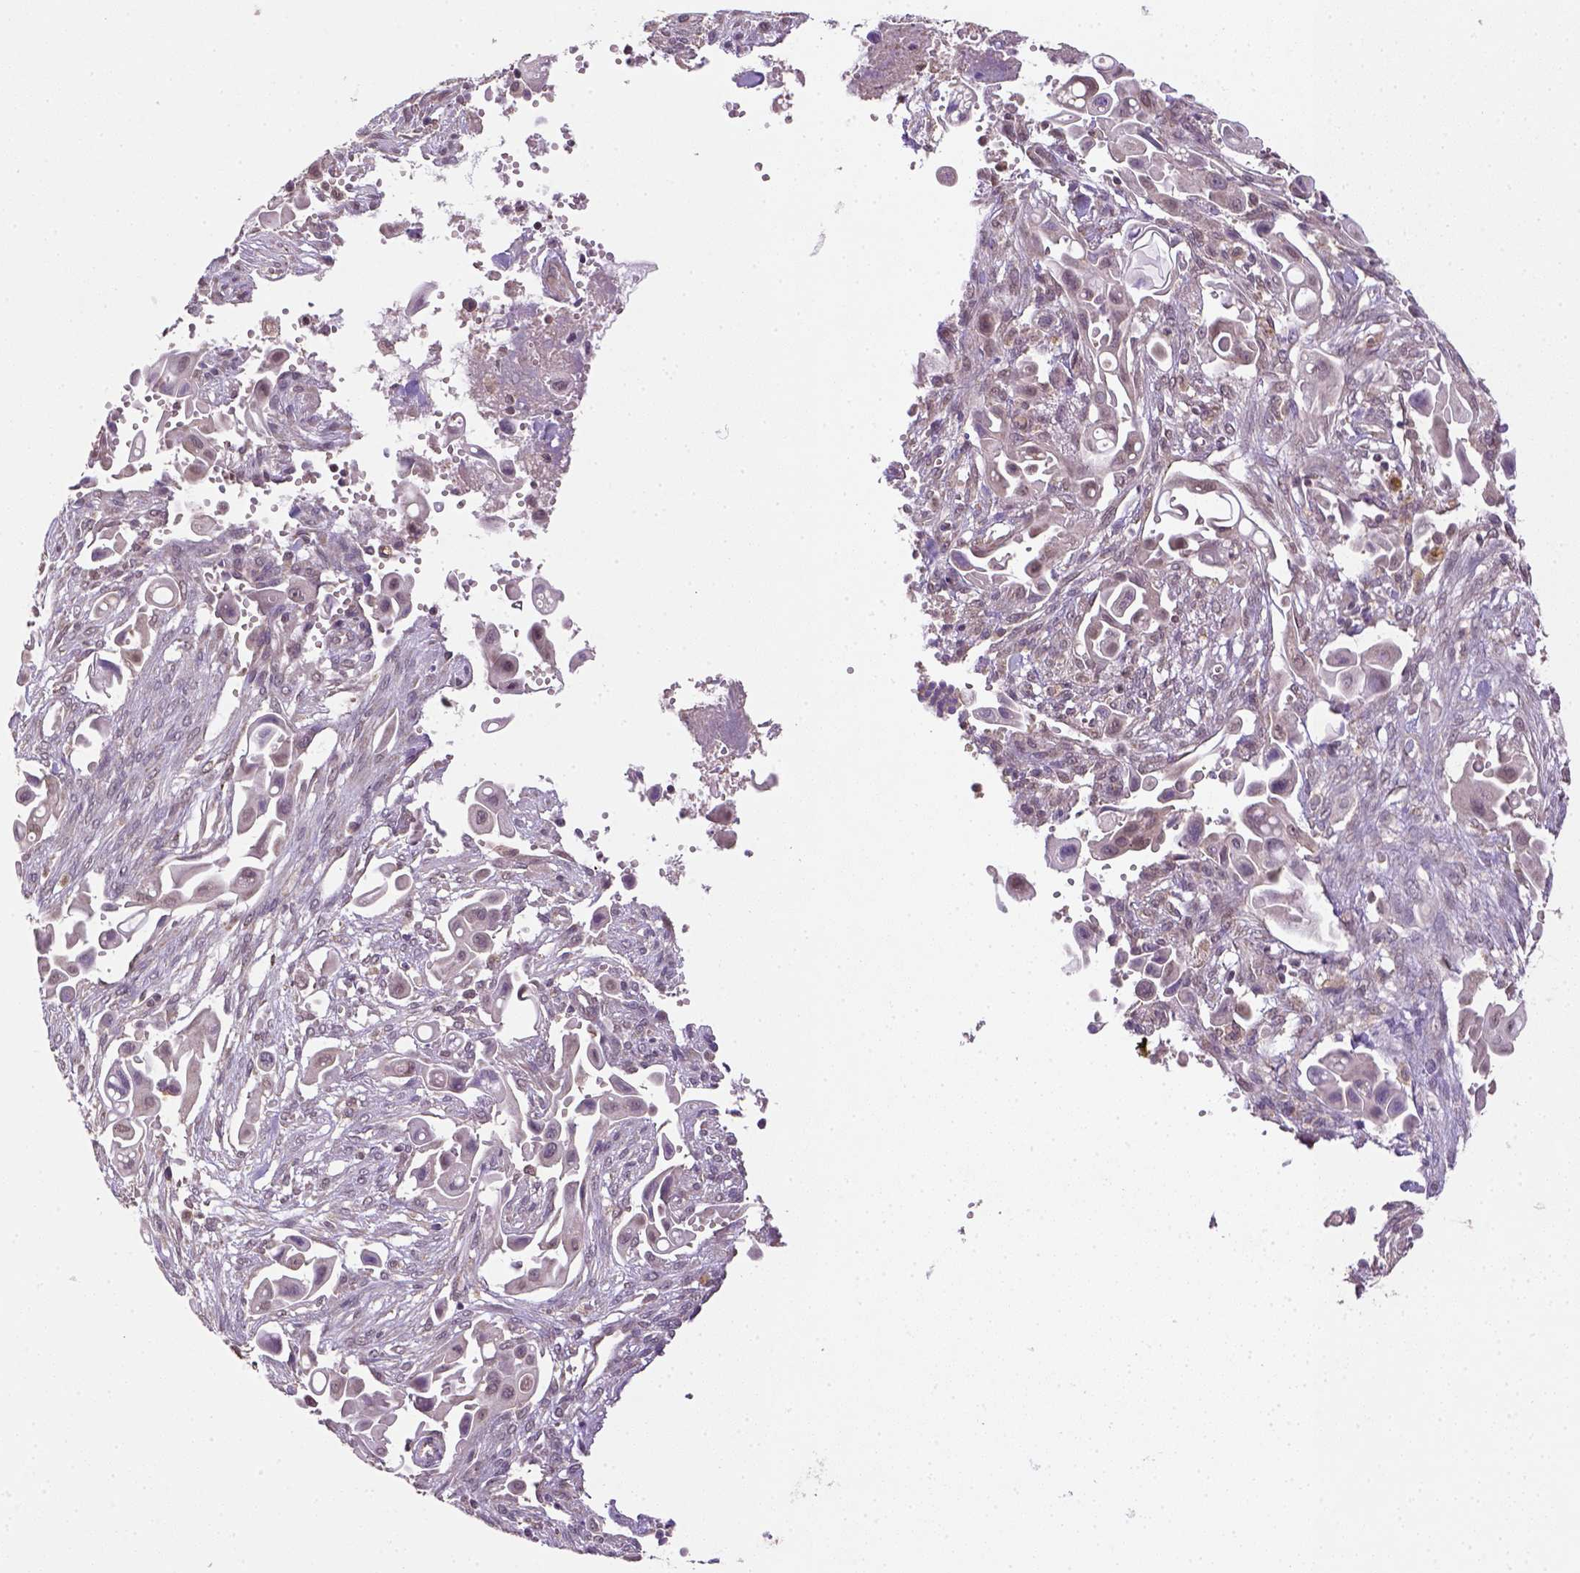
{"staining": {"intensity": "negative", "quantity": "none", "location": "none"}, "tissue": "pancreatic cancer", "cell_type": "Tumor cells", "image_type": "cancer", "snomed": [{"axis": "morphology", "description": "Adenocarcinoma, NOS"}, {"axis": "topography", "description": "Pancreas"}], "caption": "The histopathology image shows no staining of tumor cells in pancreatic cancer. (DAB immunohistochemistry (IHC) with hematoxylin counter stain).", "gene": "NUDT10", "patient": {"sex": "male", "age": 50}}